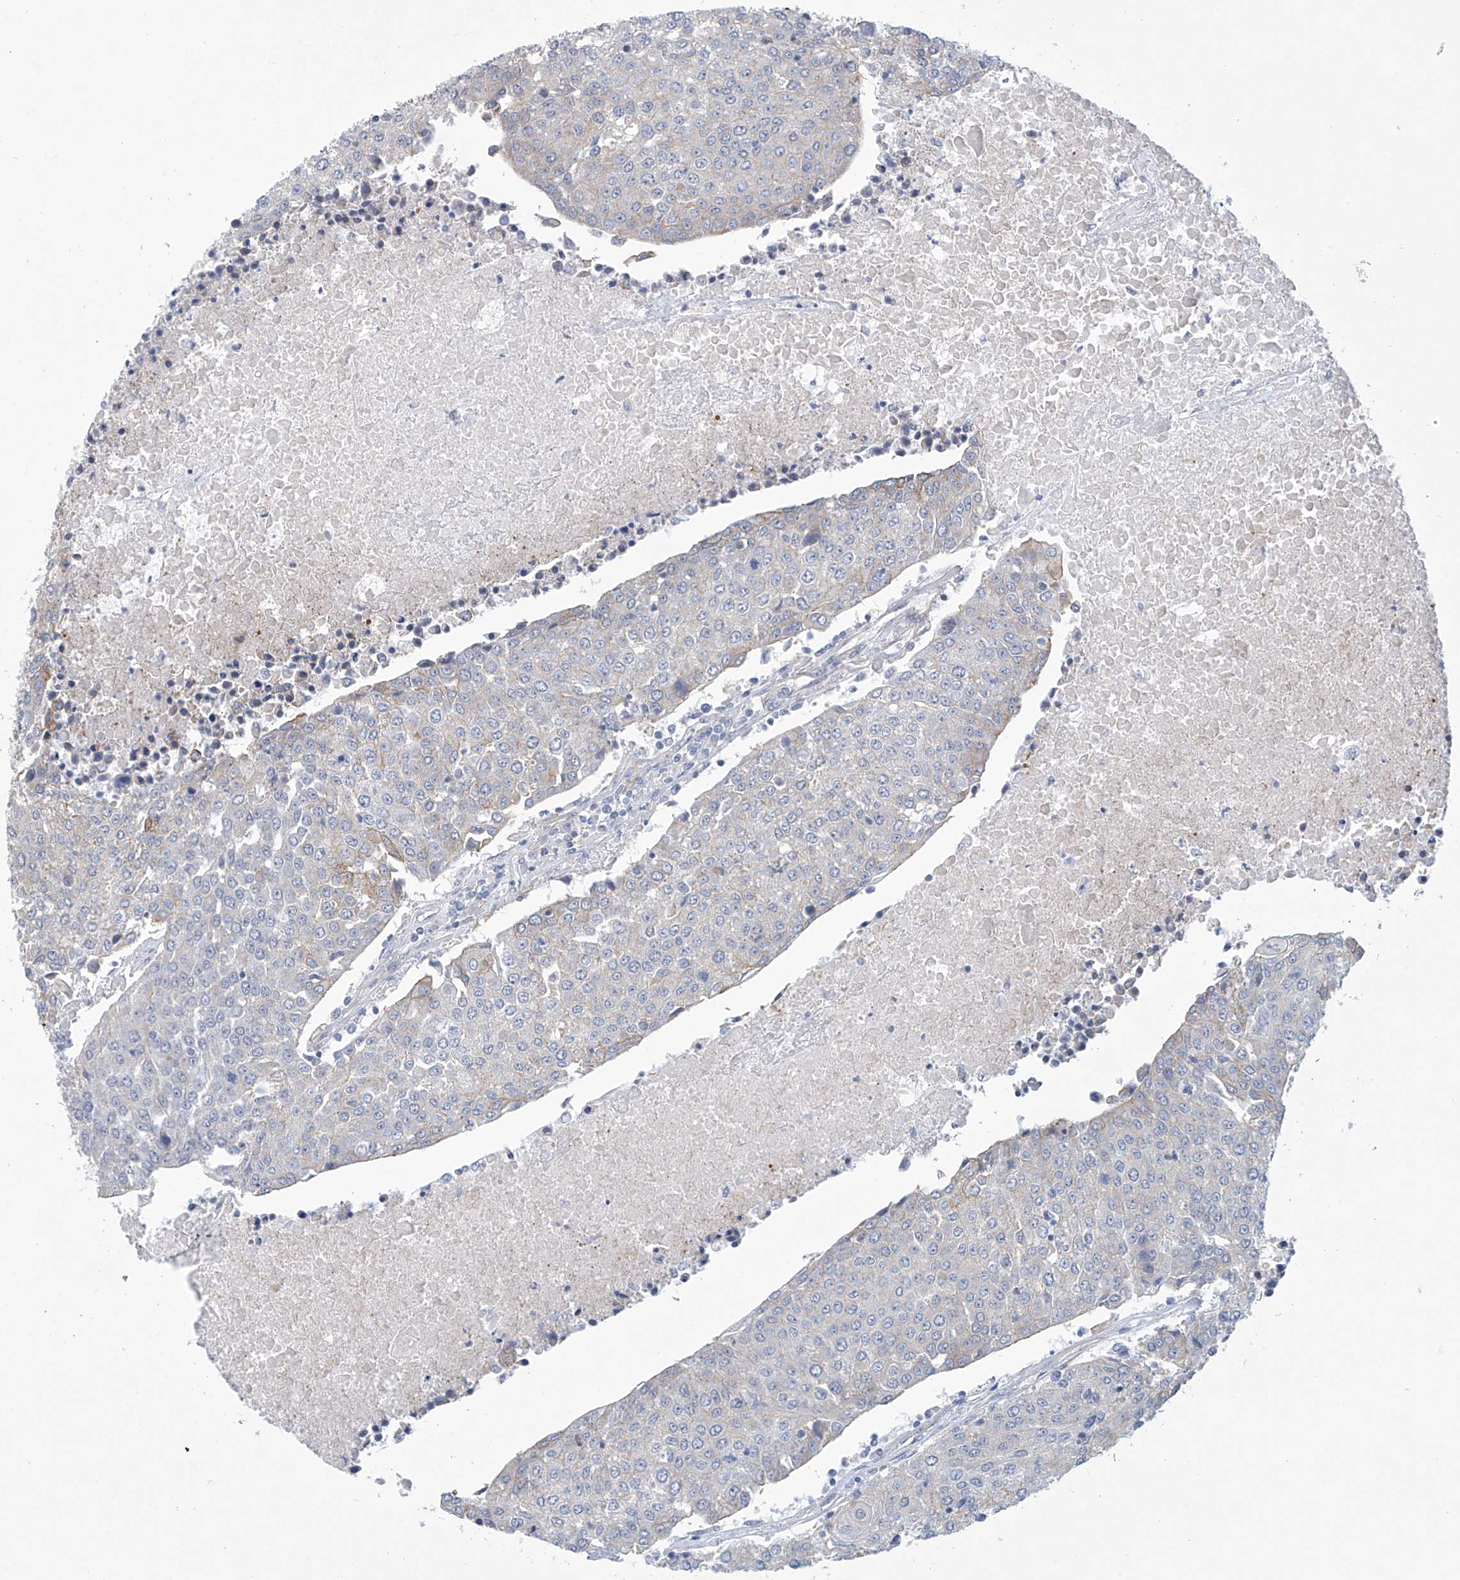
{"staining": {"intensity": "negative", "quantity": "none", "location": "none"}, "tissue": "urothelial cancer", "cell_type": "Tumor cells", "image_type": "cancer", "snomed": [{"axis": "morphology", "description": "Urothelial carcinoma, High grade"}, {"axis": "topography", "description": "Urinary bladder"}], "caption": "This is an immunohistochemistry image of human urothelial cancer. There is no staining in tumor cells.", "gene": "ABHD13", "patient": {"sex": "female", "age": 85}}